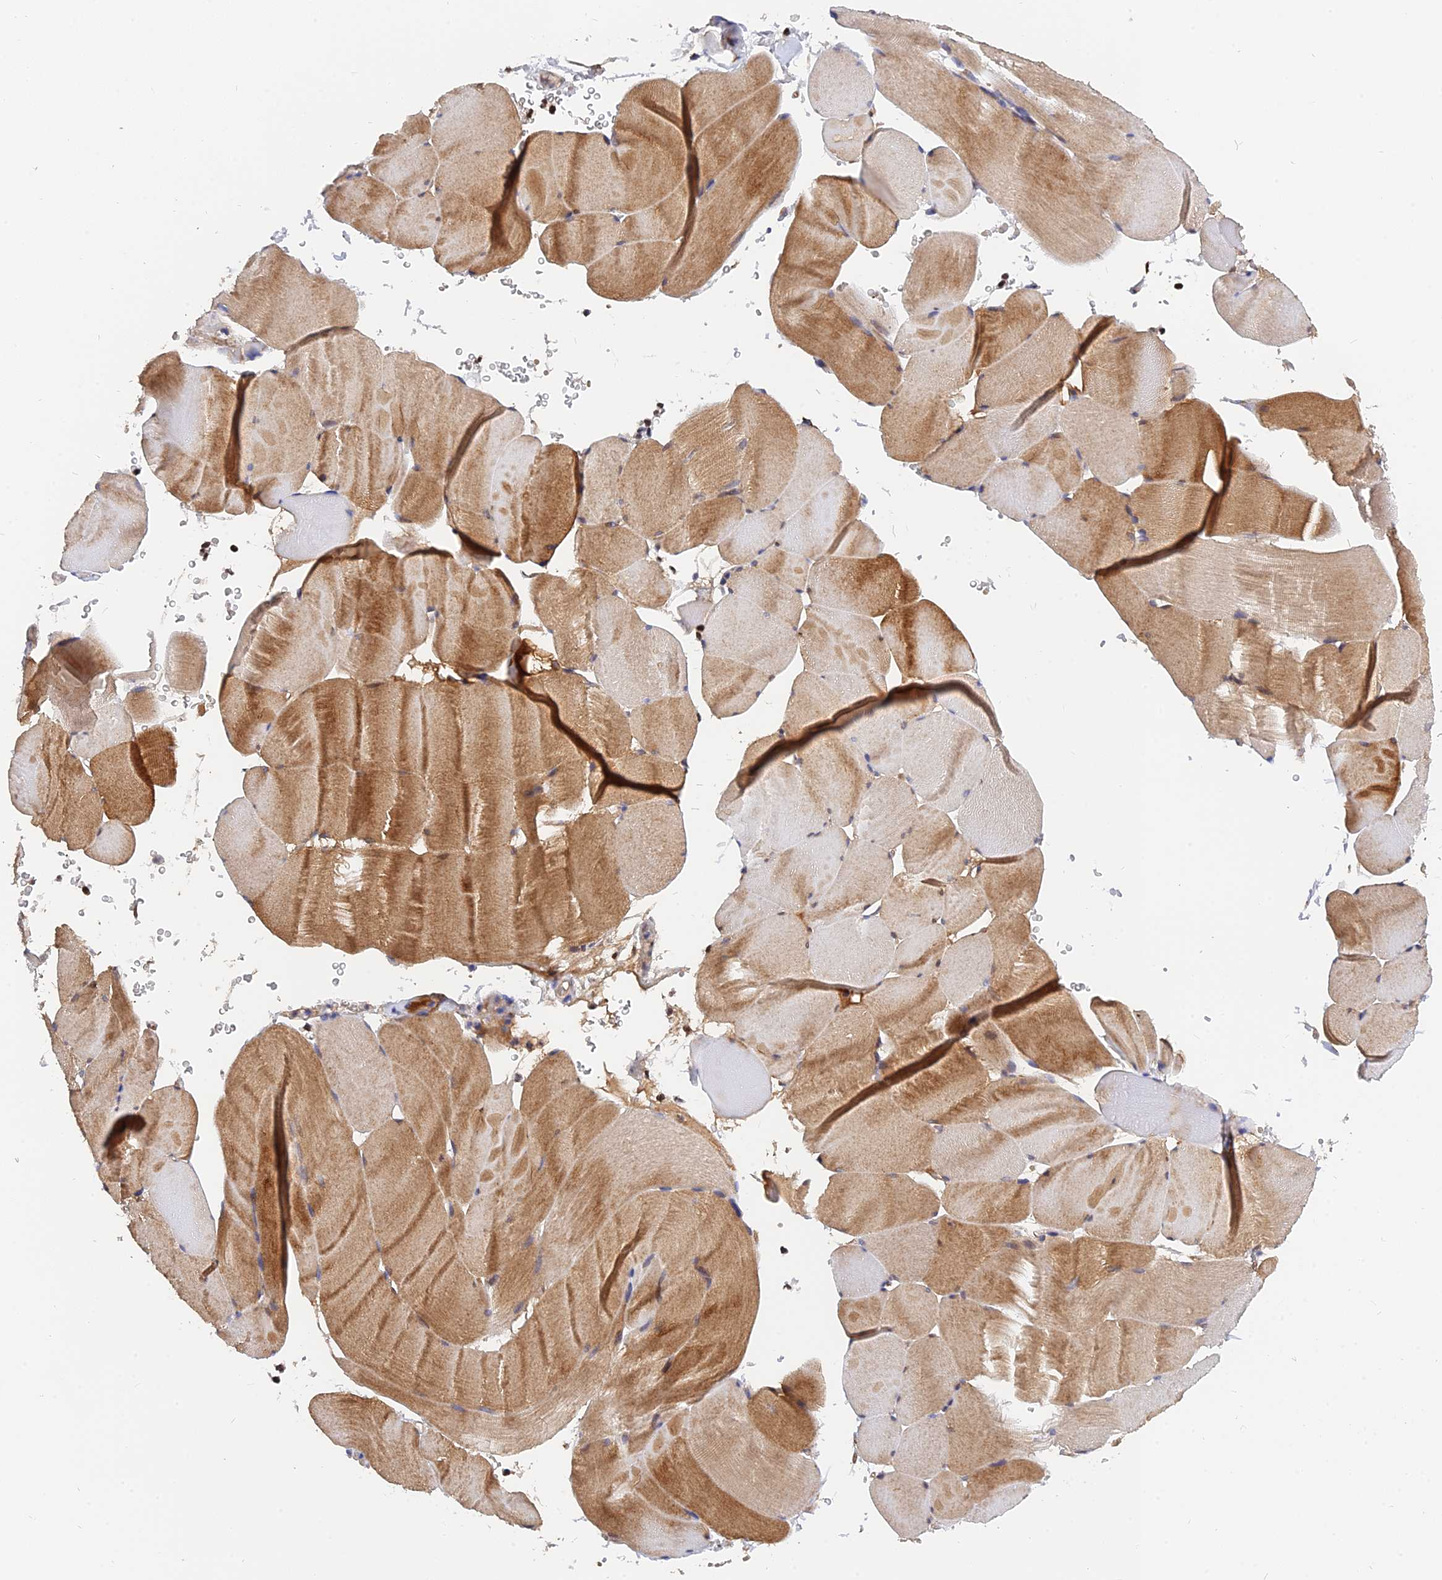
{"staining": {"intensity": "moderate", "quantity": "25%-75%", "location": "cytoplasmic/membranous"}, "tissue": "skeletal muscle", "cell_type": "Myocytes", "image_type": "normal", "snomed": [{"axis": "morphology", "description": "Normal tissue, NOS"}, {"axis": "topography", "description": "Skeletal muscle"}], "caption": "A brown stain shows moderate cytoplasmic/membranous staining of a protein in myocytes of benign human skeletal muscle.", "gene": "MRPL35", "patient": {"sex": "male", "age": 62}}